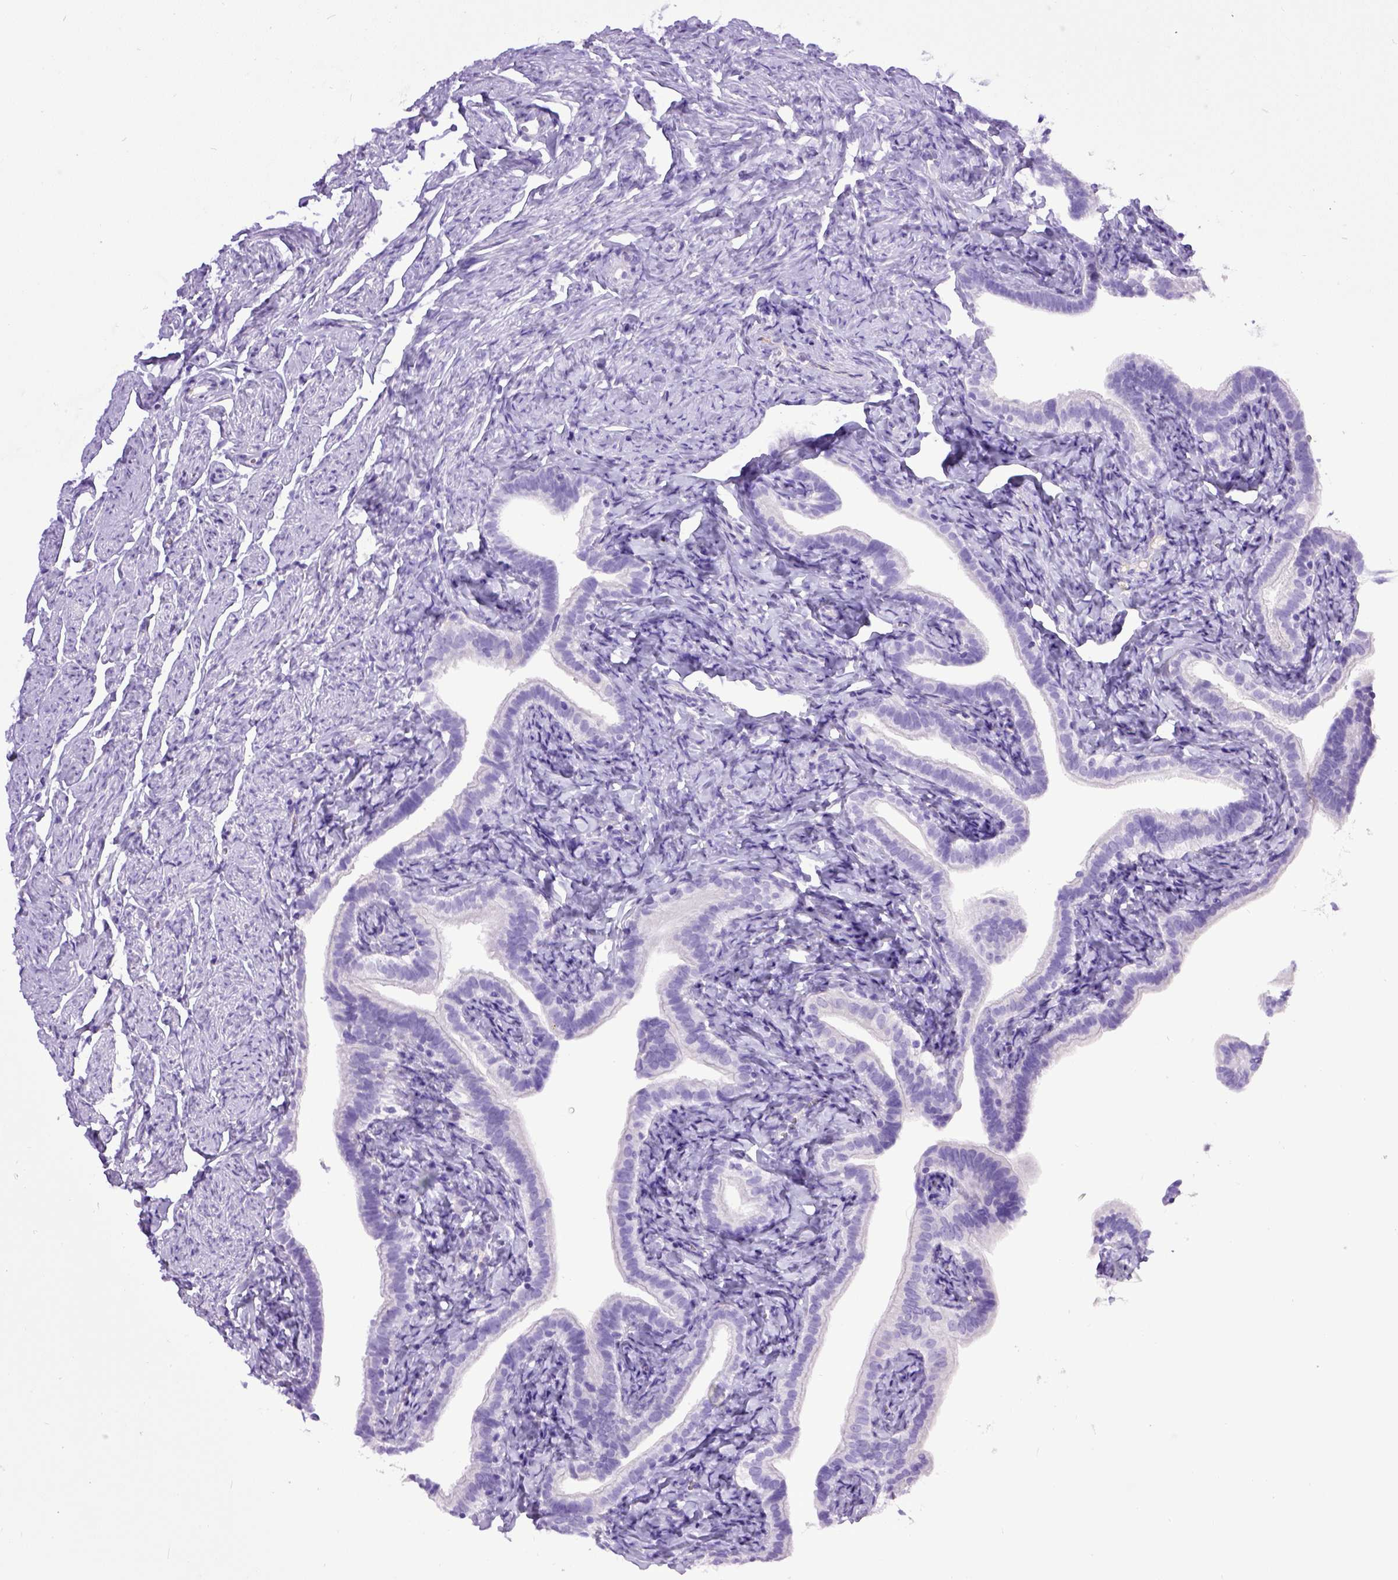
{"staining": {"intensity": "negative", "quantity": "none", "location": "none"}, "tissue": "fallopian tube", "cell_type": "Glandular cells", "image_type": "normal", "snomed": [{"axis": "morphology", "description": "Normal tissue, NOS"}, {"axis": "topography", "description": "Fallopian tube"}], "caption": "Immunohistochemistry (IHC) micrograph of benign fallopian tube: fallopian tube stained with DAB (3,3'-diaminobenzidine) displays no significant protein expression in glandular cells.", "gene": "ENG", "patient": {"sex": "female", "age": 41}}